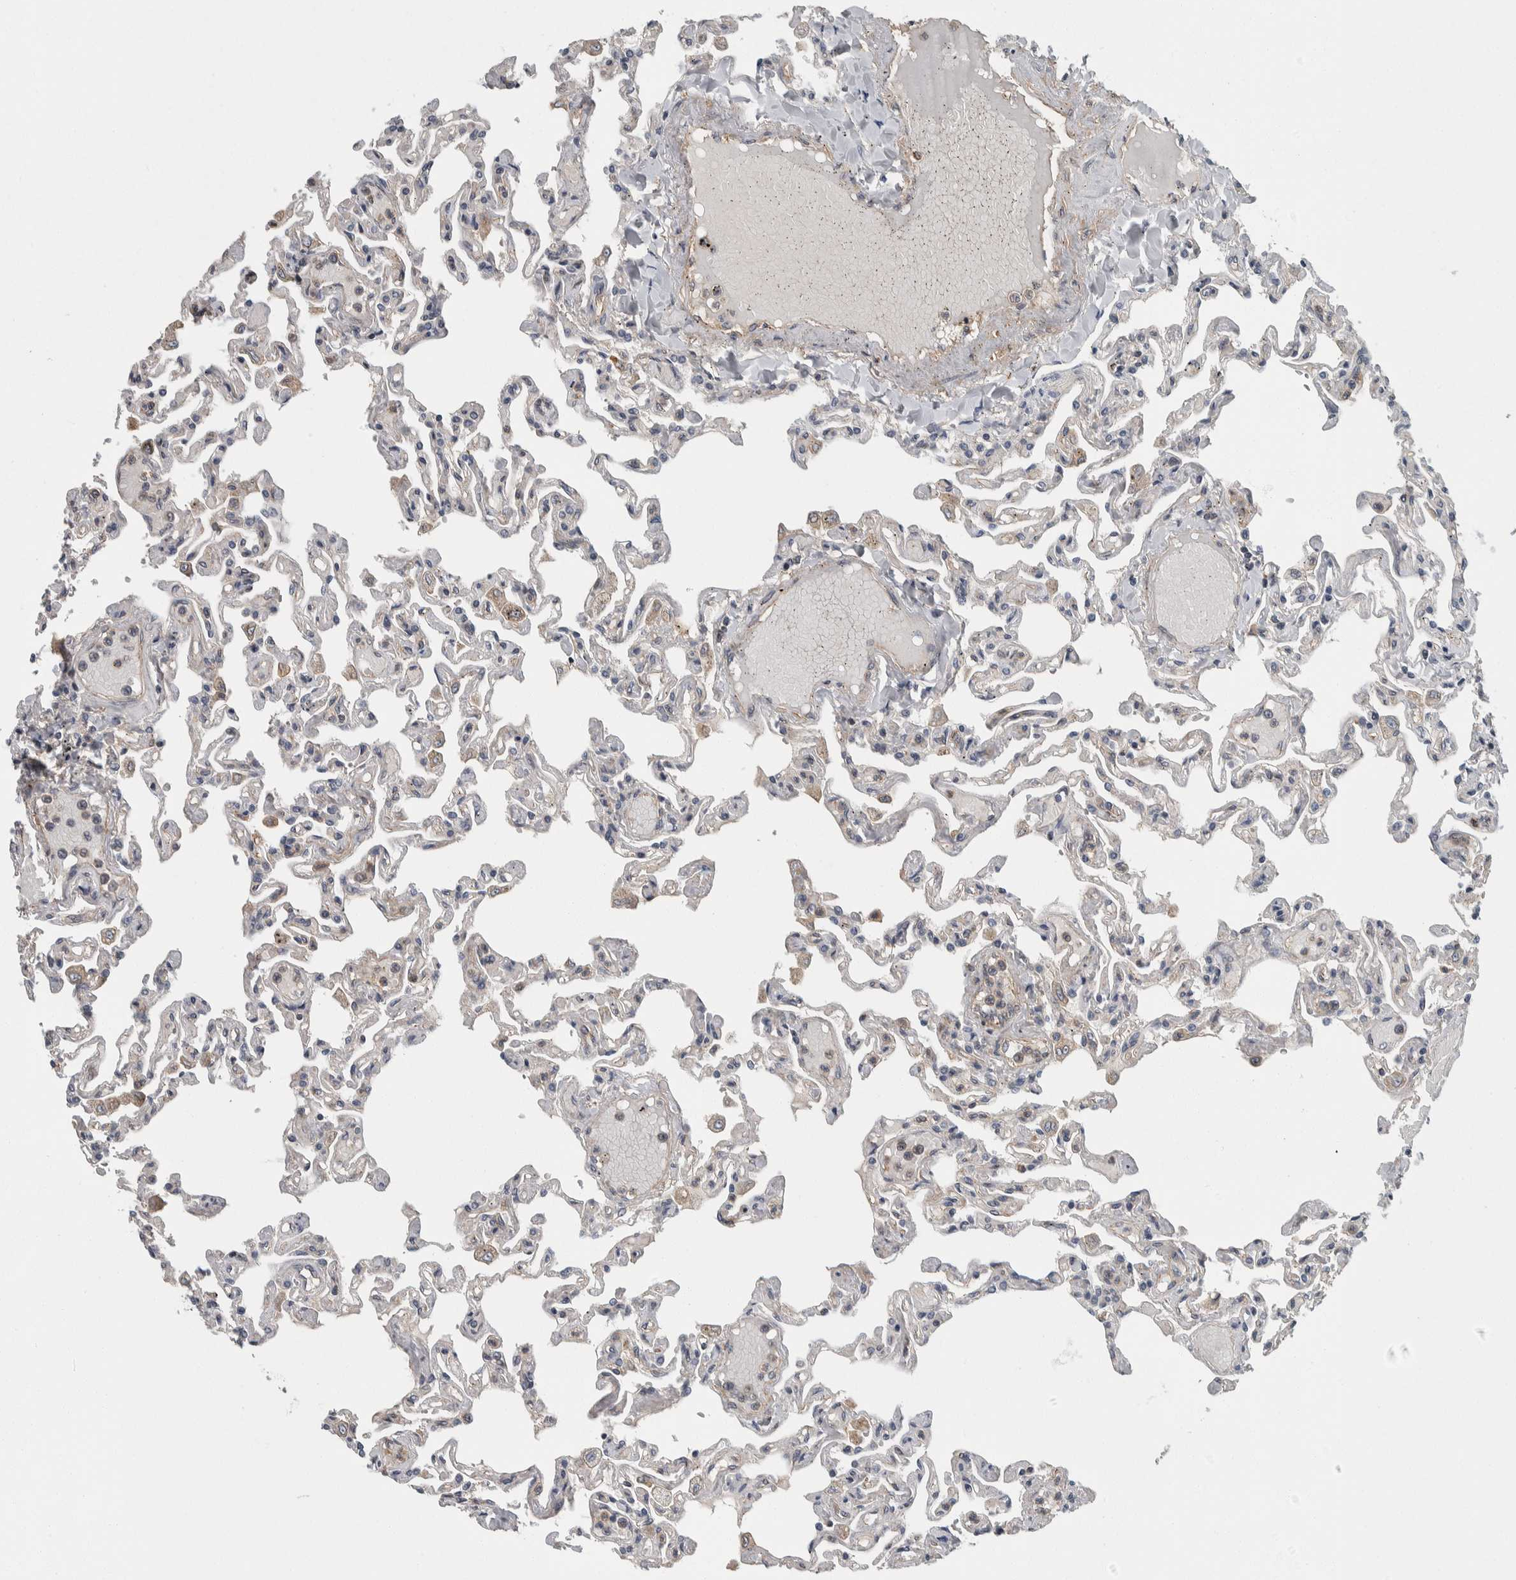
{"staining": {"intensity": "weak", "quantity": "<25%", "location": "cytoplasmic/membranous"}, "tissue": "lung", "cell_type": "Alveolar cells", "image_type": "normal", "snomed": [{"axis": "morphology", "description": "Normal tissue, NOS"}, {"axis": "topography", "description": "Lung"}], "caption": "High magnification brightfield microscopy of unremarkable lung stained with DAB (brown) and counterstained with hematoxylin (blue): alveolar cells show no significant expression.", "gene": "KCNJ3", "patient": {"sex": "male", "age": 21}}